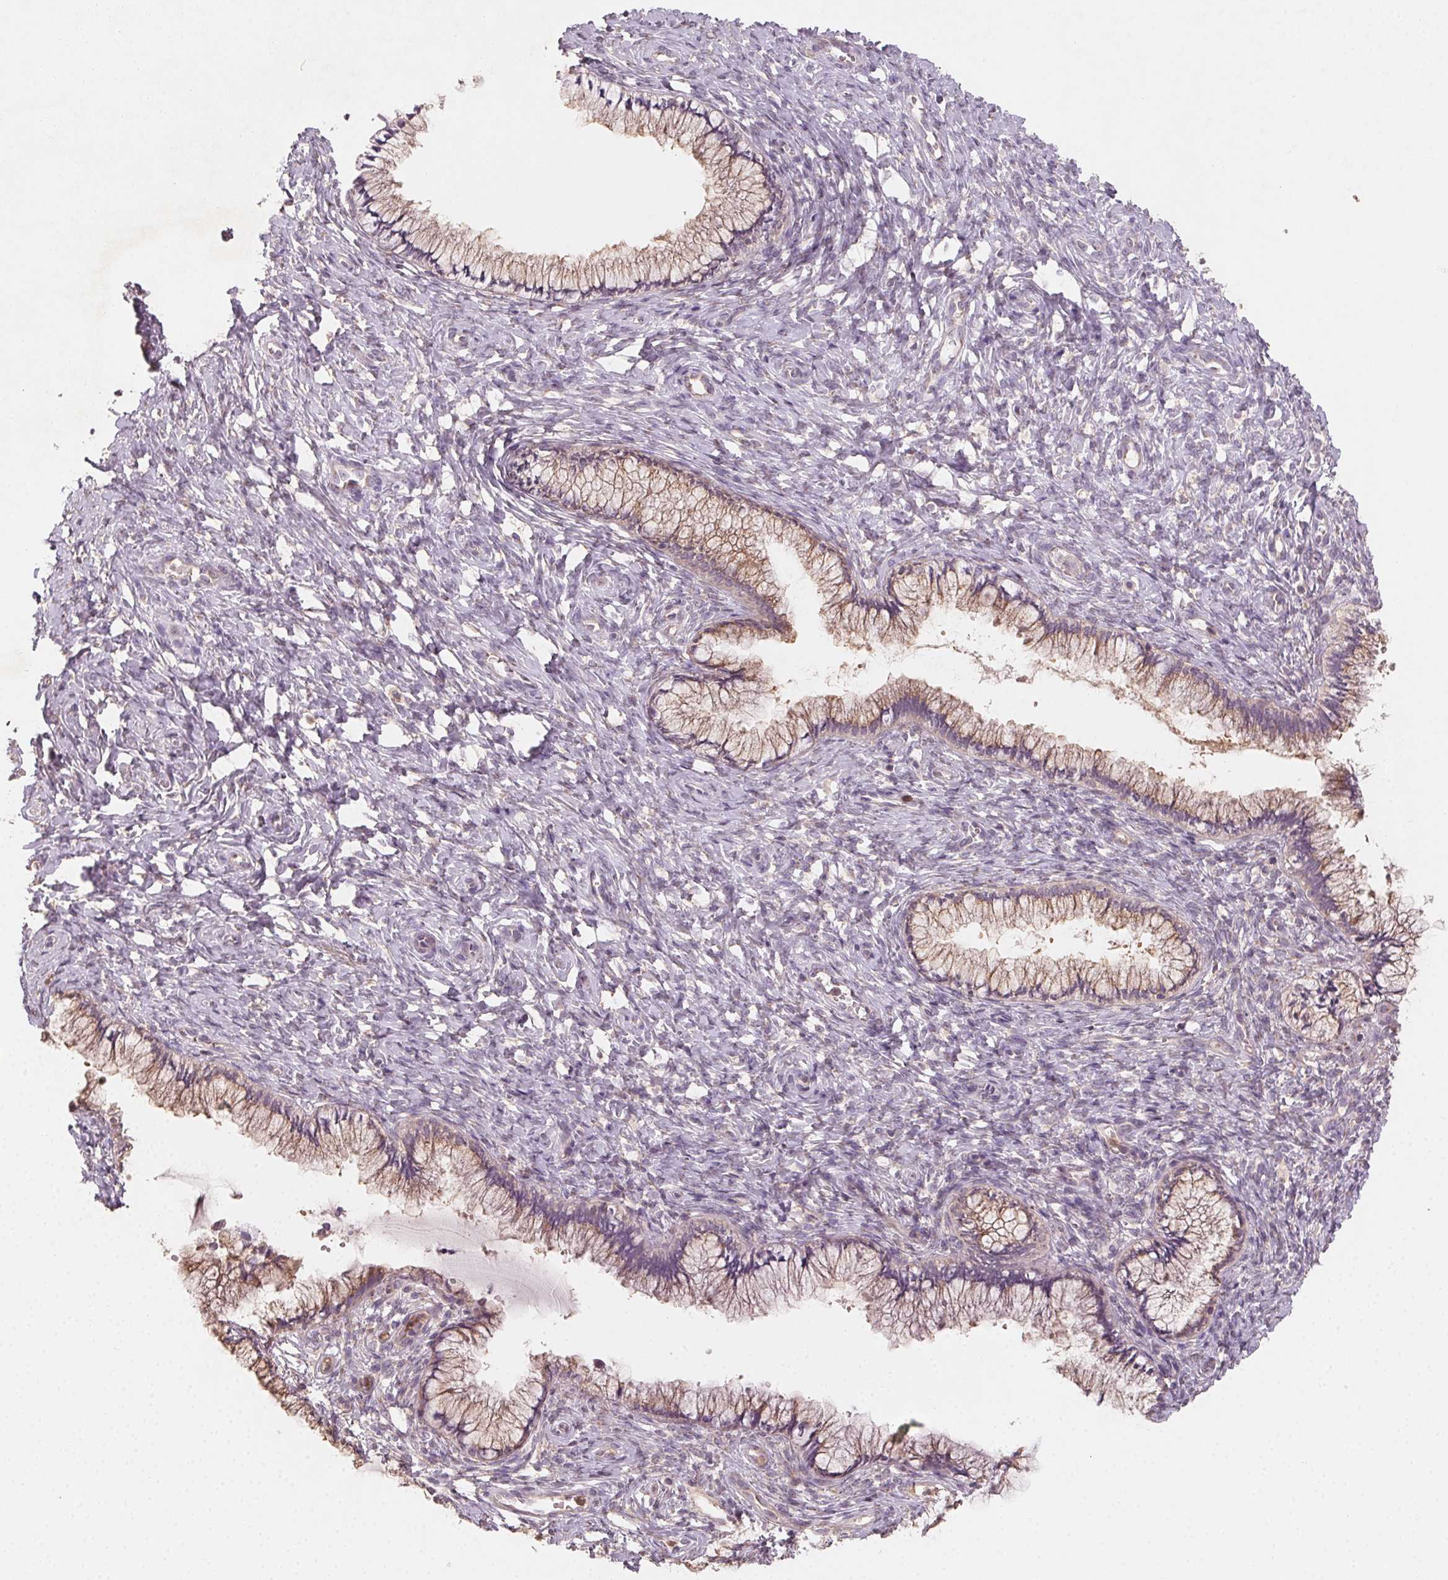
{"staining": {"intensity": "weak", "quantity": ">75%", "location": "cytoplasmic/membranous"}, "tissue": "cervix", "cell_type": "Glandular cells", "image_type": "normal", "snomed": [{"axis": "morphology", "description": "Normal tissue, NOS"}, {"axis": "topography", "description": "Cervix"}], "caption": "Weak cytoplasmic/membranous staining is present in approximately >75% of glandular cells in normal cervix. Immunohistochemistry stains the protein in brown and the nuclei are stained blue.", "gene": "AP1S1", "patient": {"sex": "female", "age": 37}}